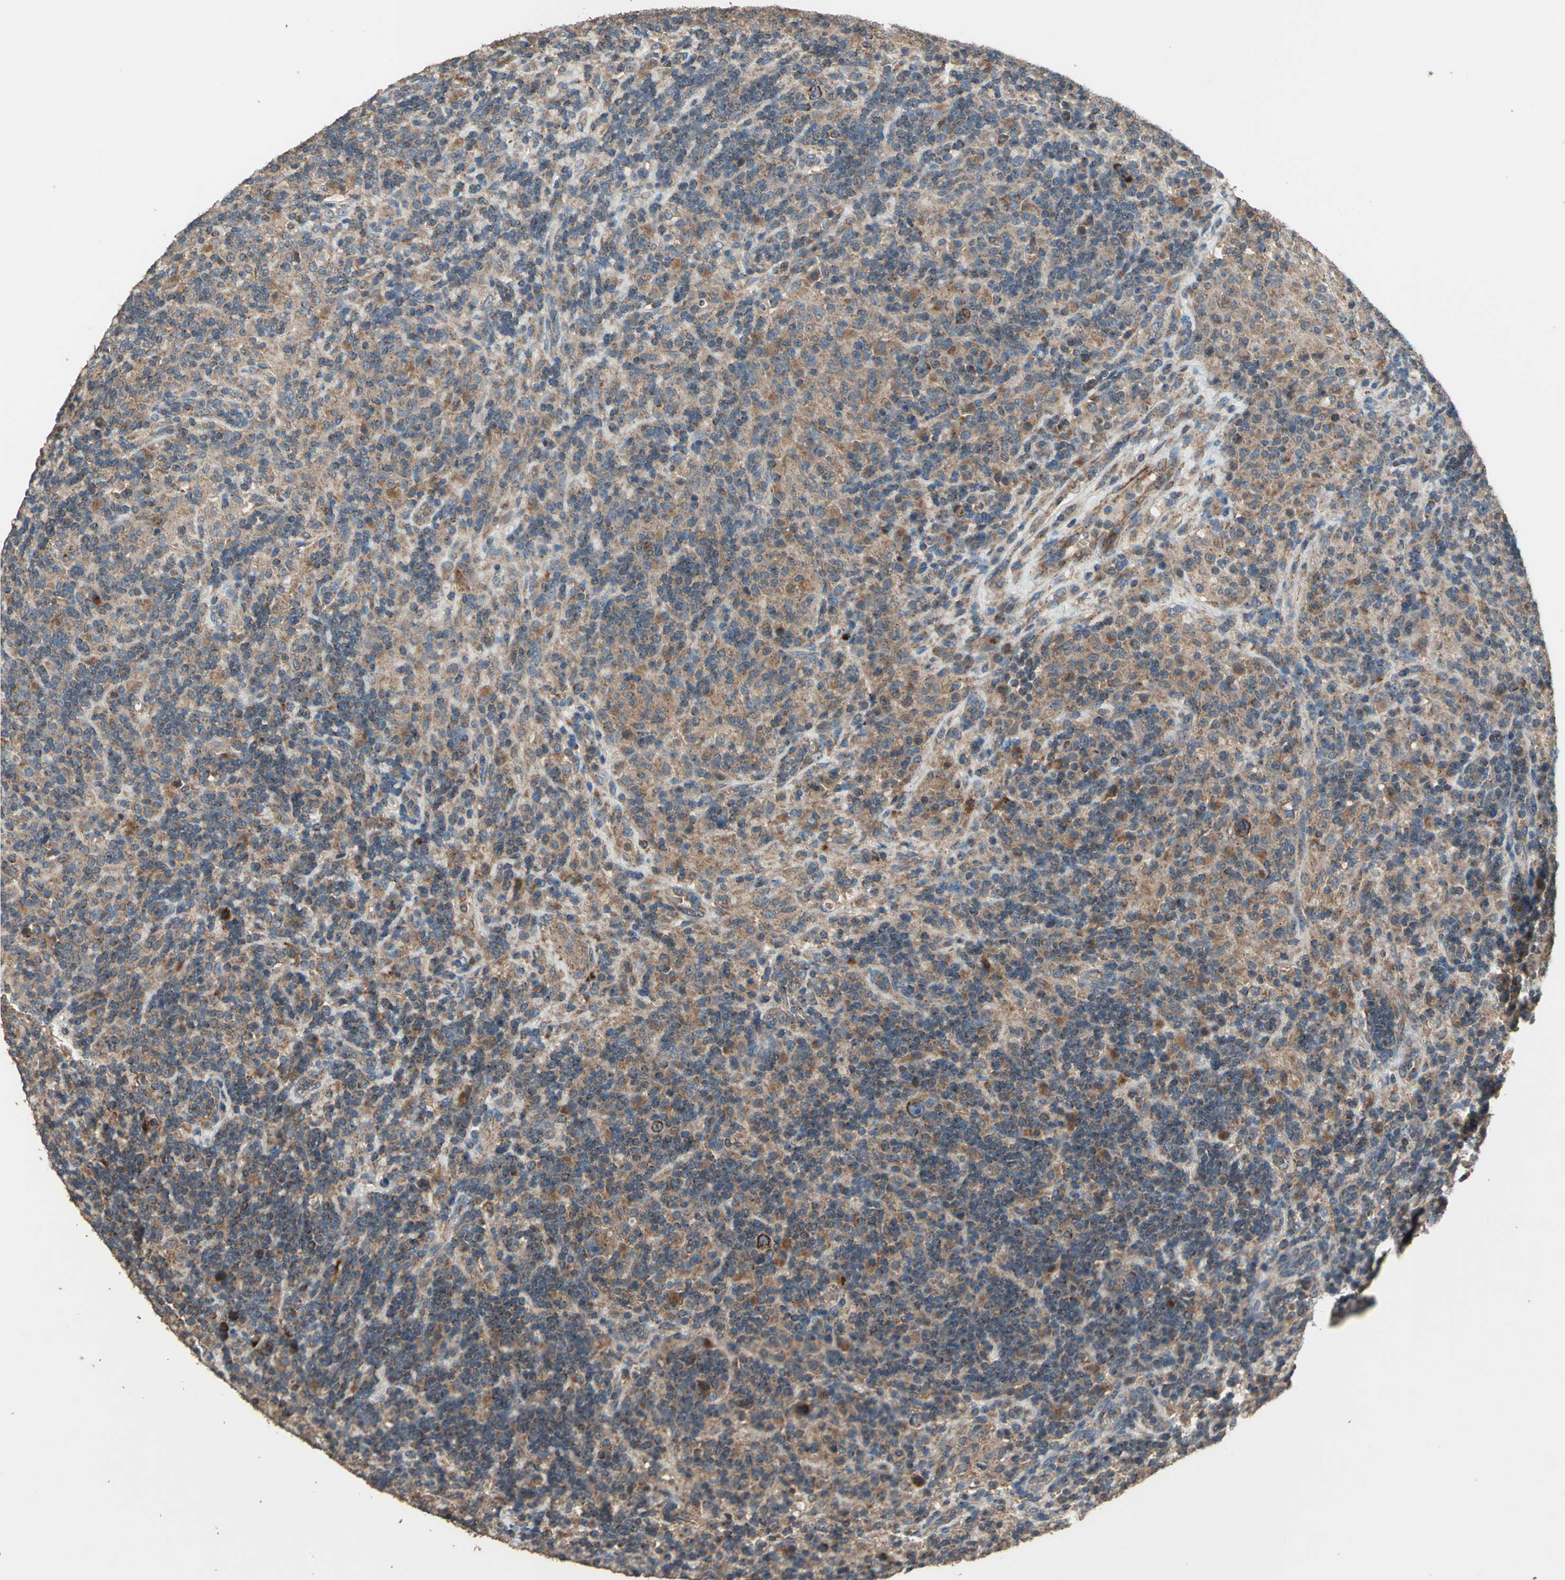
{"staining": {"intensity": "strong", "quantity": ">75%", "location": "cytoplasmic/membranous"}, "tissue": "lymphoma", "cell_type": "Tumor cells", "image_type": "cancer", "snomed": [{"axis": "morphology", "description": "Hodgkin's disease, NOS"}, {"axis": "topography", "description": "Lymph node"}], "caption": "Tumor cells display strong cytoplasmic/membranous expression in approximately >75% of cells in Hodgkin's disease.", "gene": "POLRMT", "patient": {"sex": "male", "age": 70}}